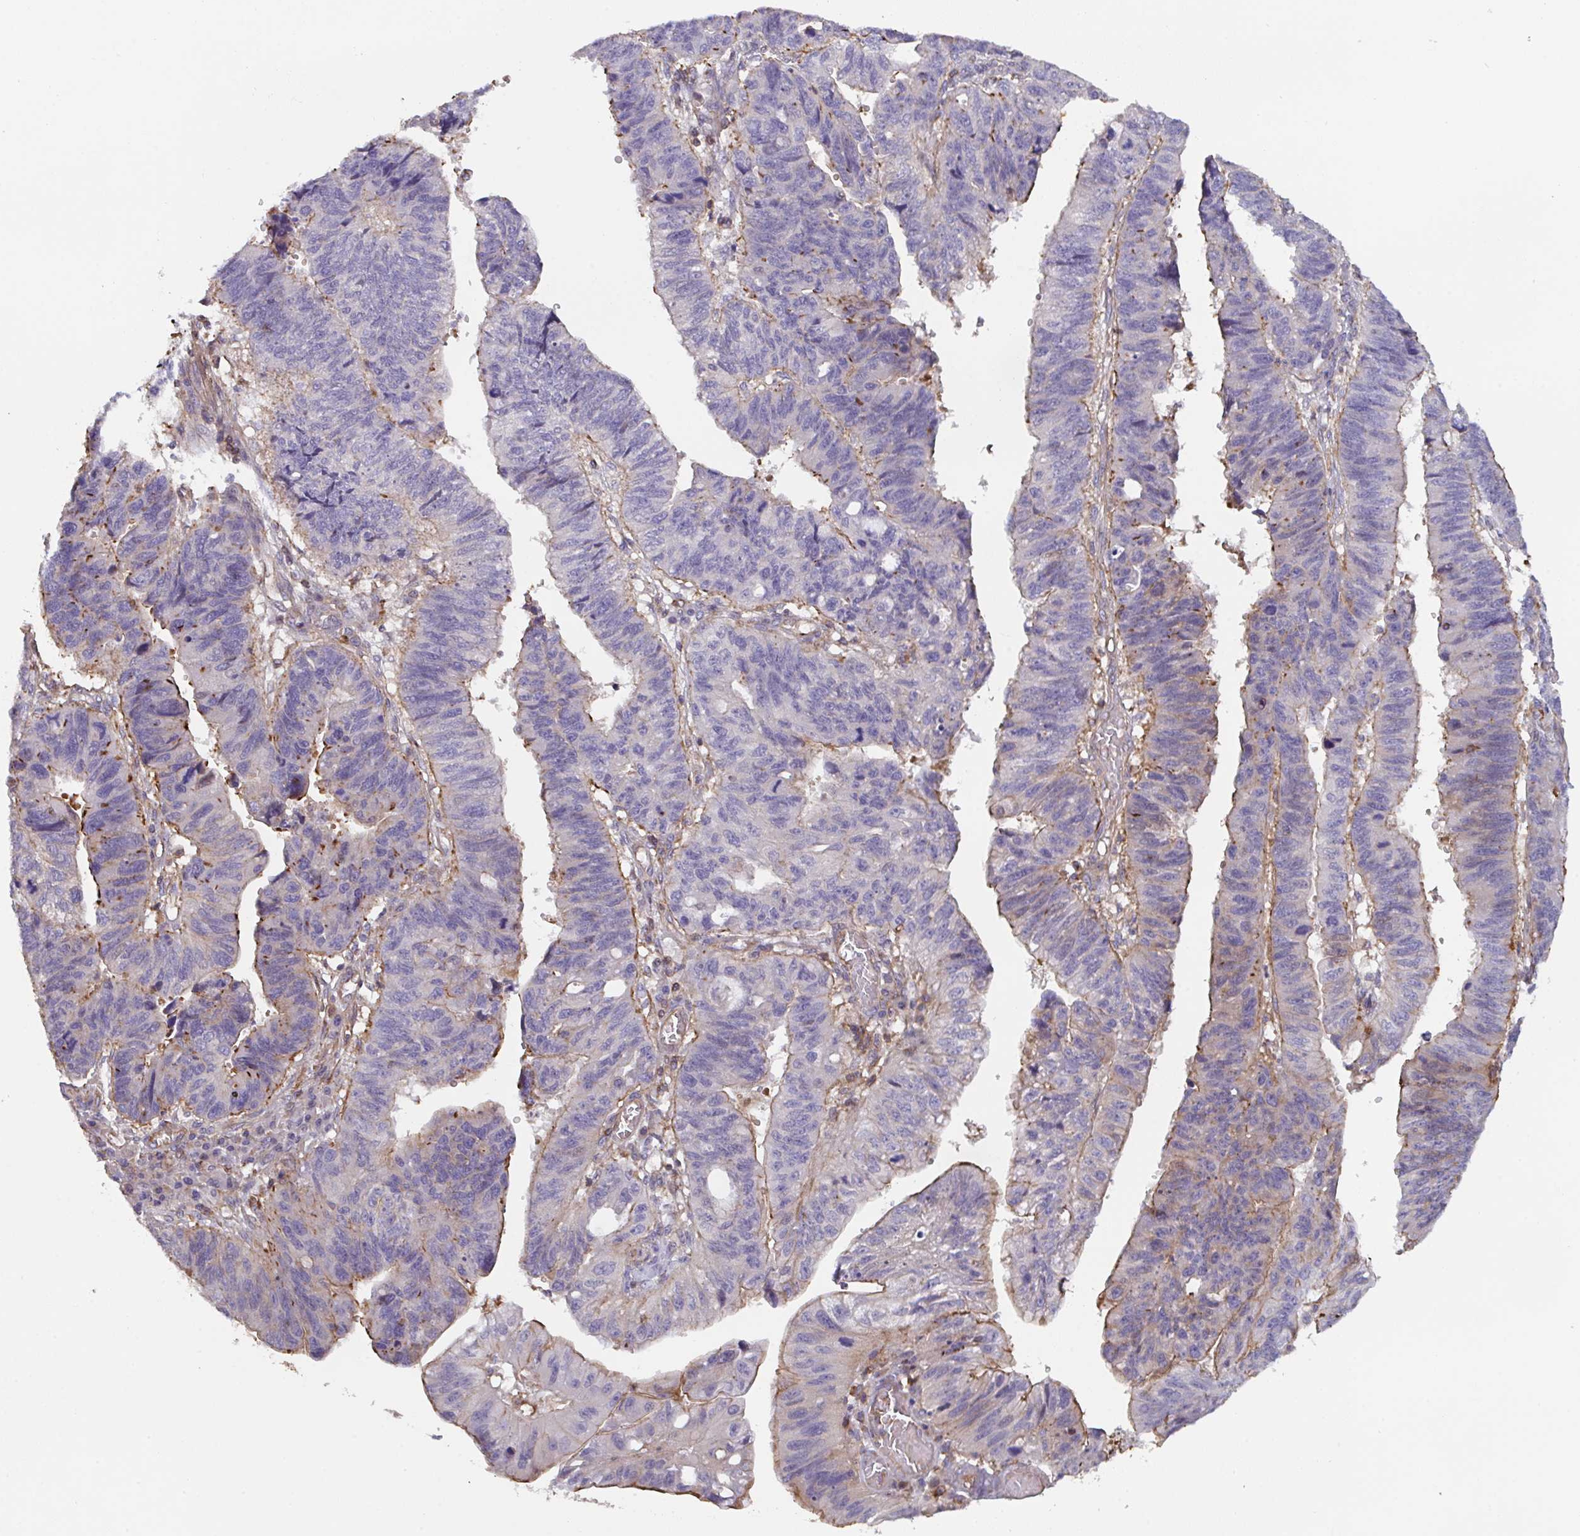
{"staining": {"intensity": "moderate", "quantity": "<25%", "location": "cytoplasmic/membranous"}, "tissue": "stomach cancer", "cell_type": "Tumor cells", "image_type": "cancer", "snomed": [{"axis": "morphology", "description": "Adenocarcinoma, NOS"}, {"axis": "topography", "description": "Stomach"}], "caption": "This is a histology image of immunohistochemistry staining of stomach cancer, which shows moderate expression in the cytoplasmic/membranous of tumor cells.", "gene": "FZD2", "patient": {"sex": "male", "age": 59}}